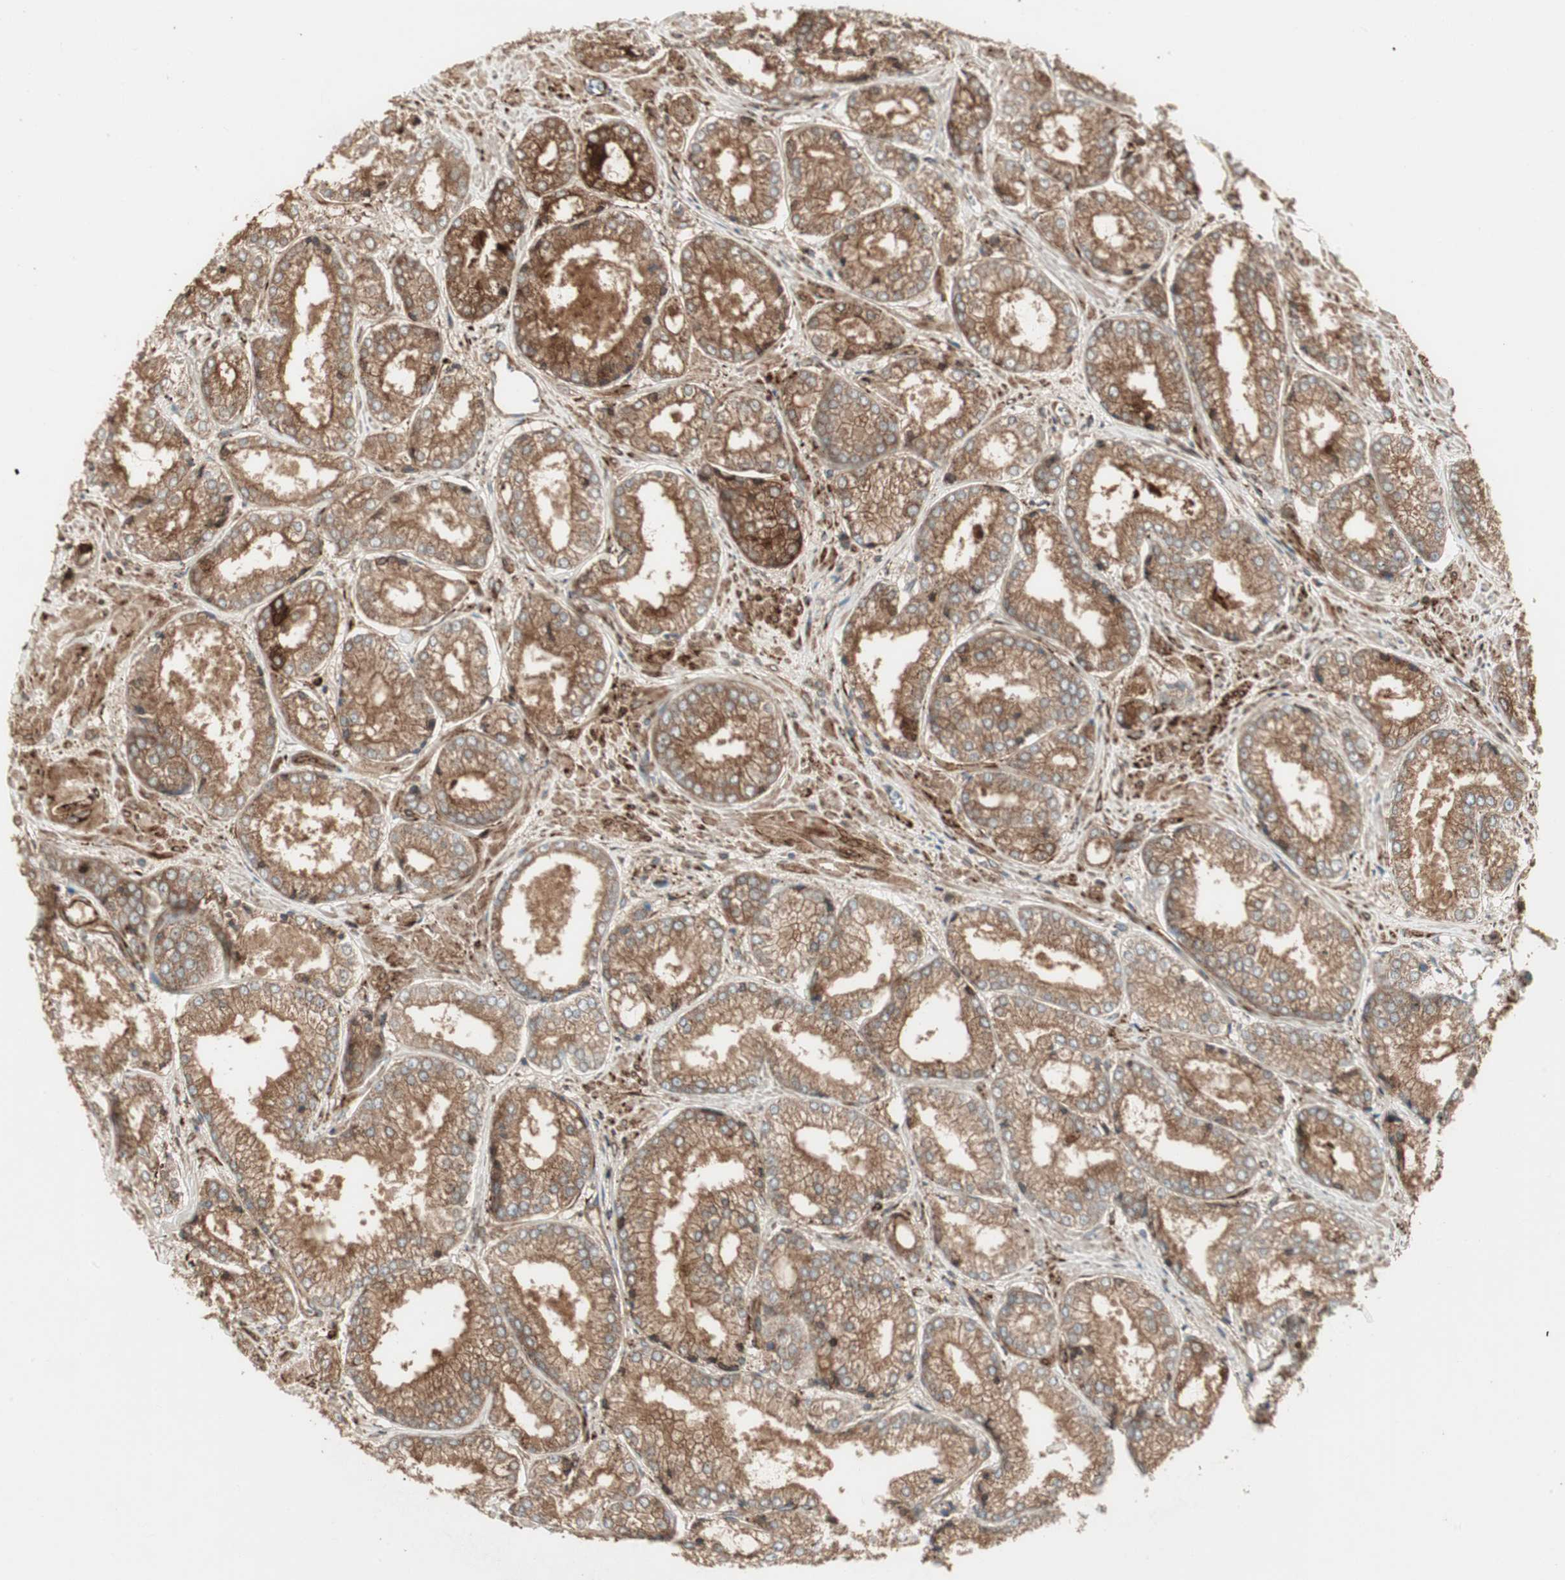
{"staining": {"intensity": "moderate", "quantity": ">75%", "location": "cytoplasmic/membranous"}, "tissue": "prostate cancer", "cell_type": "Tumor cells", "image_type": "cancer", "snomed": [{"axis": "morphology", "description": "Adenocarcinoma, Low grade"}, {"axis": "topography", "description": "Prostate"}], "caption": "Moderate cytoplasmic/membranous protein staining is appreciated in about >75% of tumor cells in prostate adenocarcinoma (low-grade).", "gene": "PRKG1", "patient": {"sex": "male", "age": 64}}